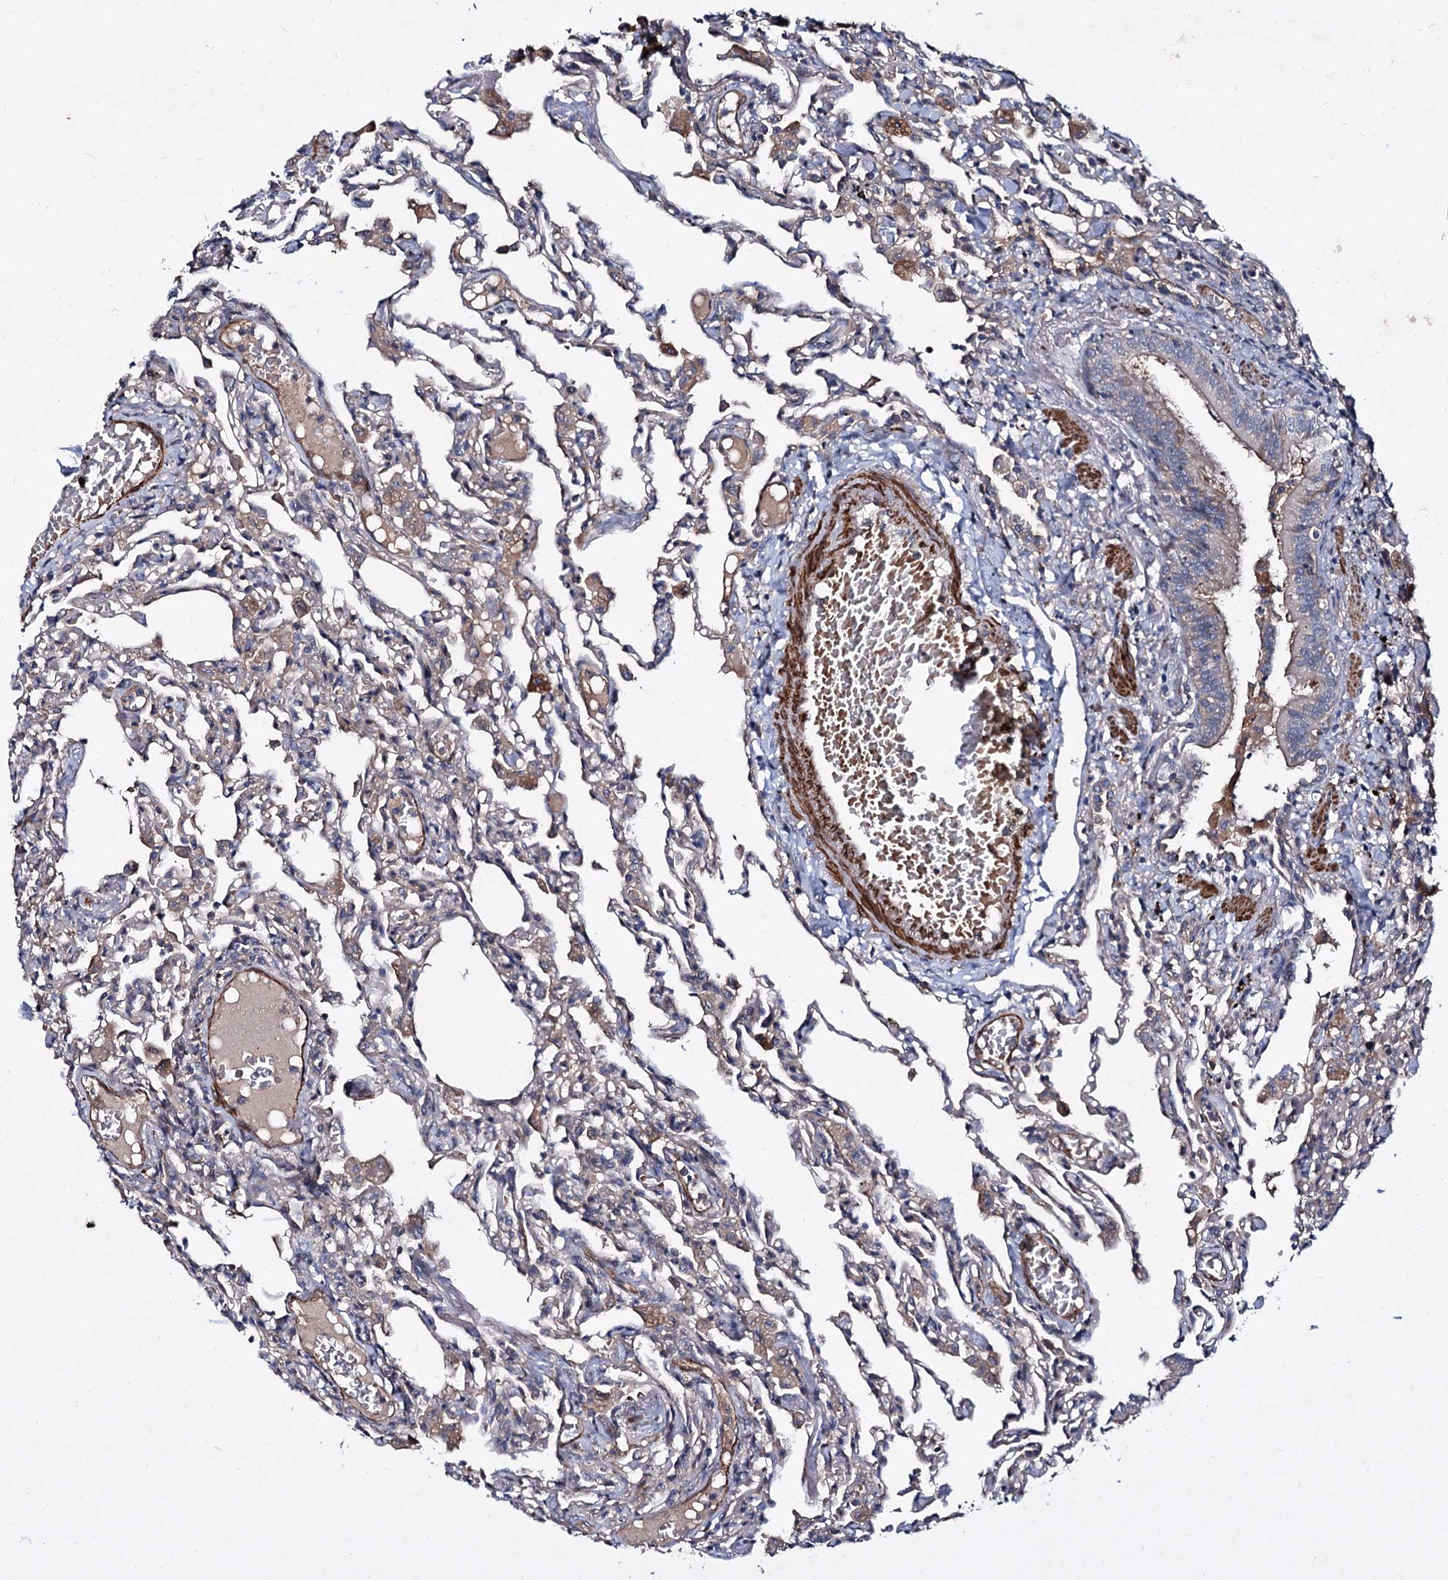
{"staining": {"intensity": "negative", "quantity": "none", "location": "none"}, "tissue": "lung", "cell_type": "Alveolar cells", "image_type": "normal", "snomed": [{"axis": "morphology", "description": "Normal tissue, NOS"}, {"axis": "topography", "description": "Bronchus"}, {"axis": "topography", "description": "Lung"}], "caption": "IHC photomicrograph of normal lung stained for a protein (brown), which shows no expression in alveolar cells. (DAB immunohistochemistry with hematoxylin counter stain).", "gene": "ISM2", "patient": {"sex": "female", "age": 49}}